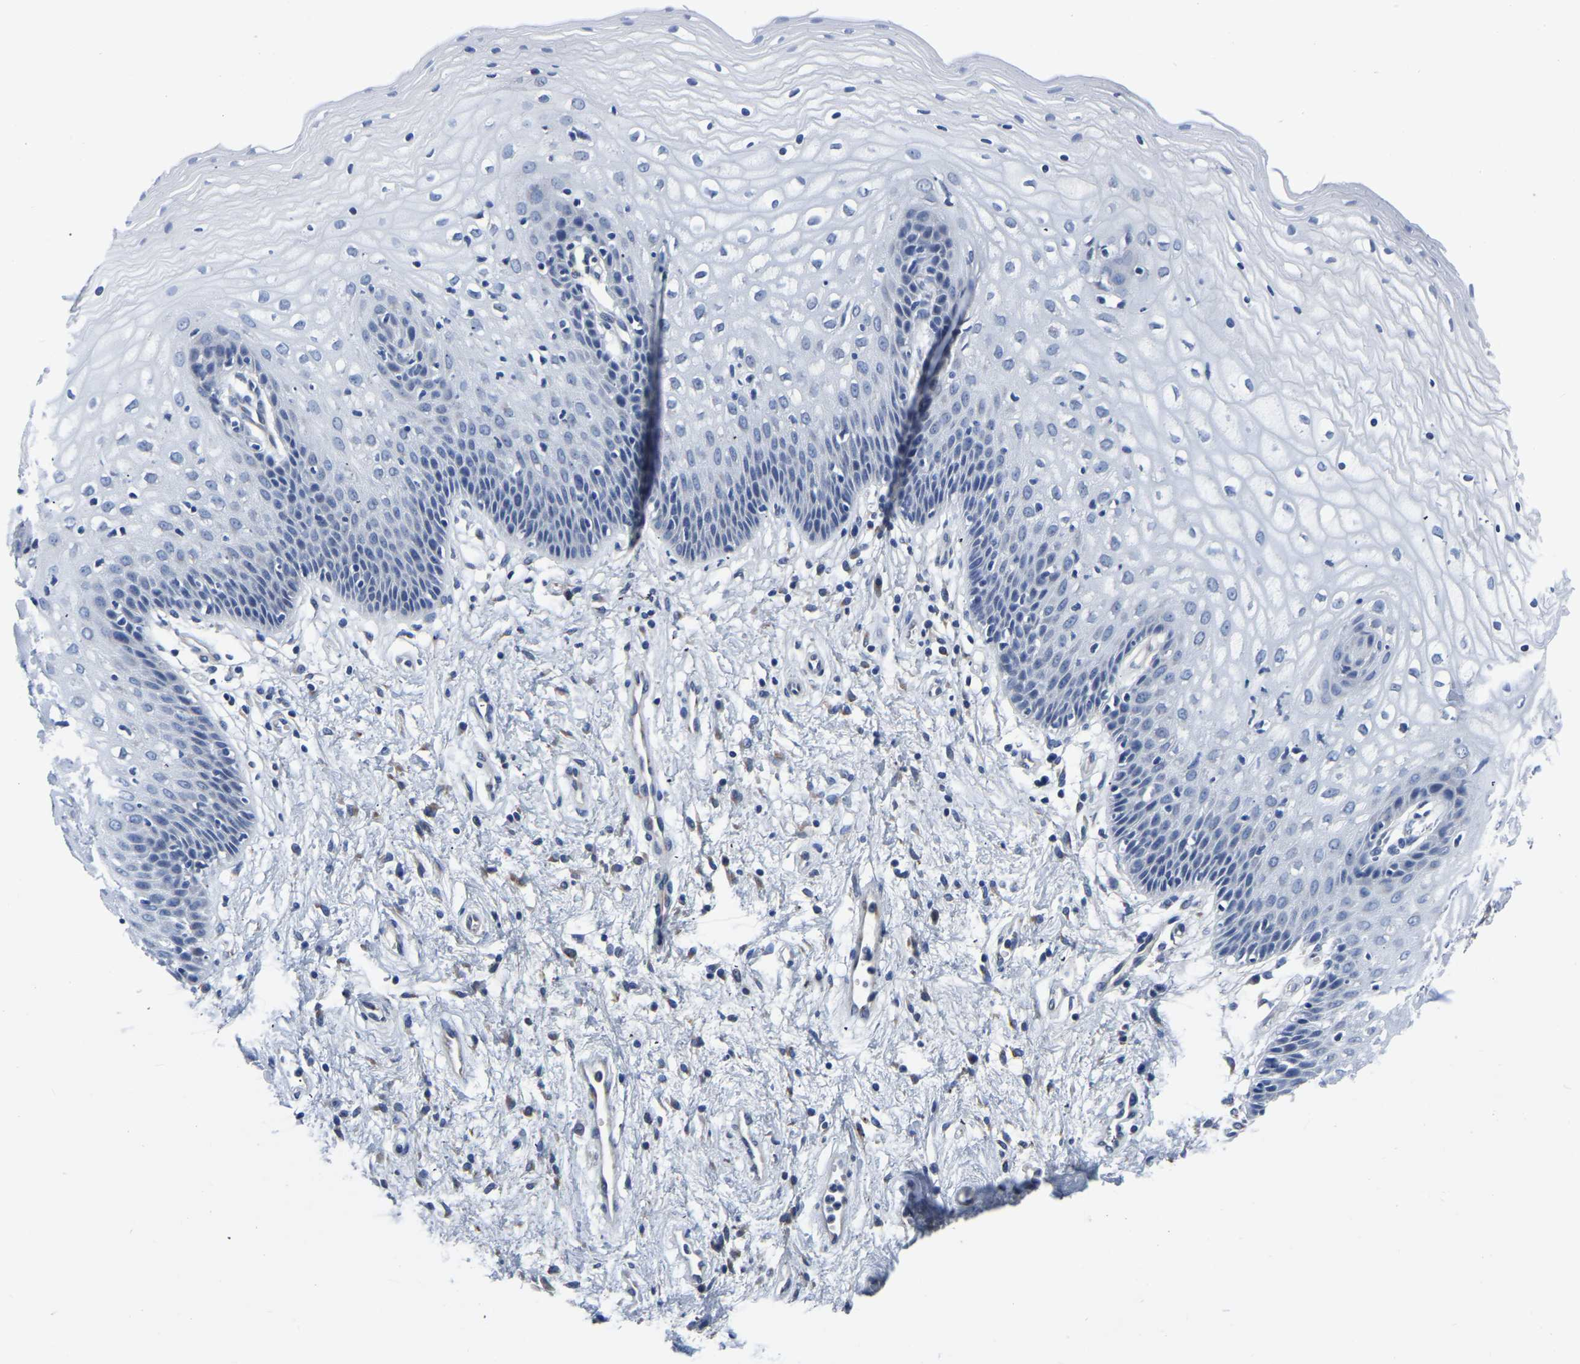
{"staining": {"intensity": "negative", "quantity": "none", "location": "none"}, "tissue": "vagina", "cell_type": "Squamous epithelial cells", "image_type": "normal", "snomed": [{"axis": "morphology", "description": "Normal tissue, NOS"}, {"axis": "topography", "description": "Vagina"}], "caption": "Protein analysis of benign vagina shows no significant expression in squamous epithelial cells.", "gene": "PDLIM7", "patient": {"sex": "female", "age": 34}}